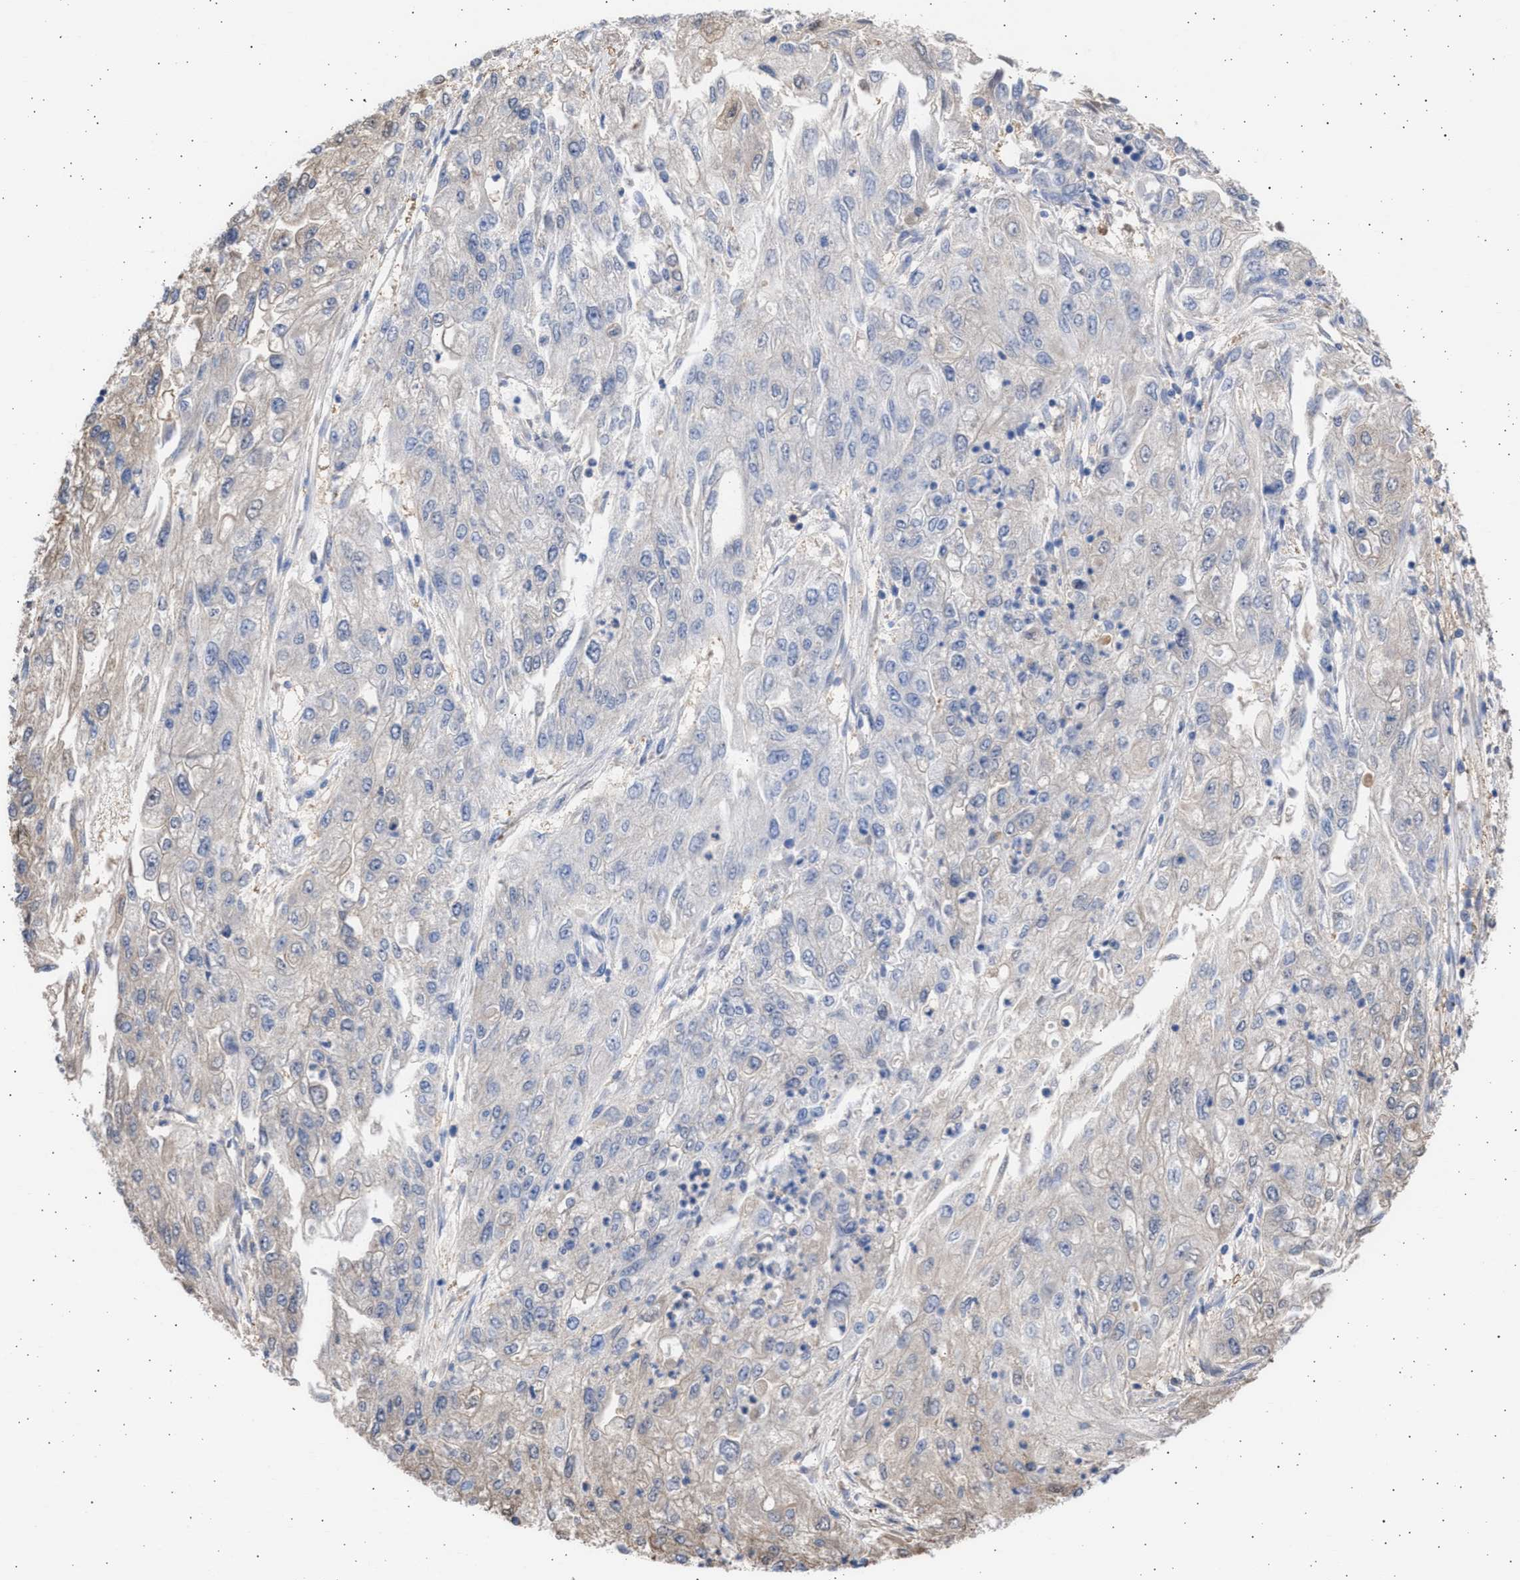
{"staining": {"intensity": "negative", "quantity": "none", "location": "none"}, "tissue": "endometrial cancer", "cell_type": "Tumor cells", "image_type": "cancer", "snomed": [{"axis": "morphology", "description": "Adenocarcinoma, NOS"}, {"axis": "topography", "description": "Endometrium"}], "caption": "An IHC micrograph of endometrial cancer is shown. There is no staining in tumor cells of endometrial cancer.", "gene": "ALDOC", "patient": {"sex": "female", "age": 49}}